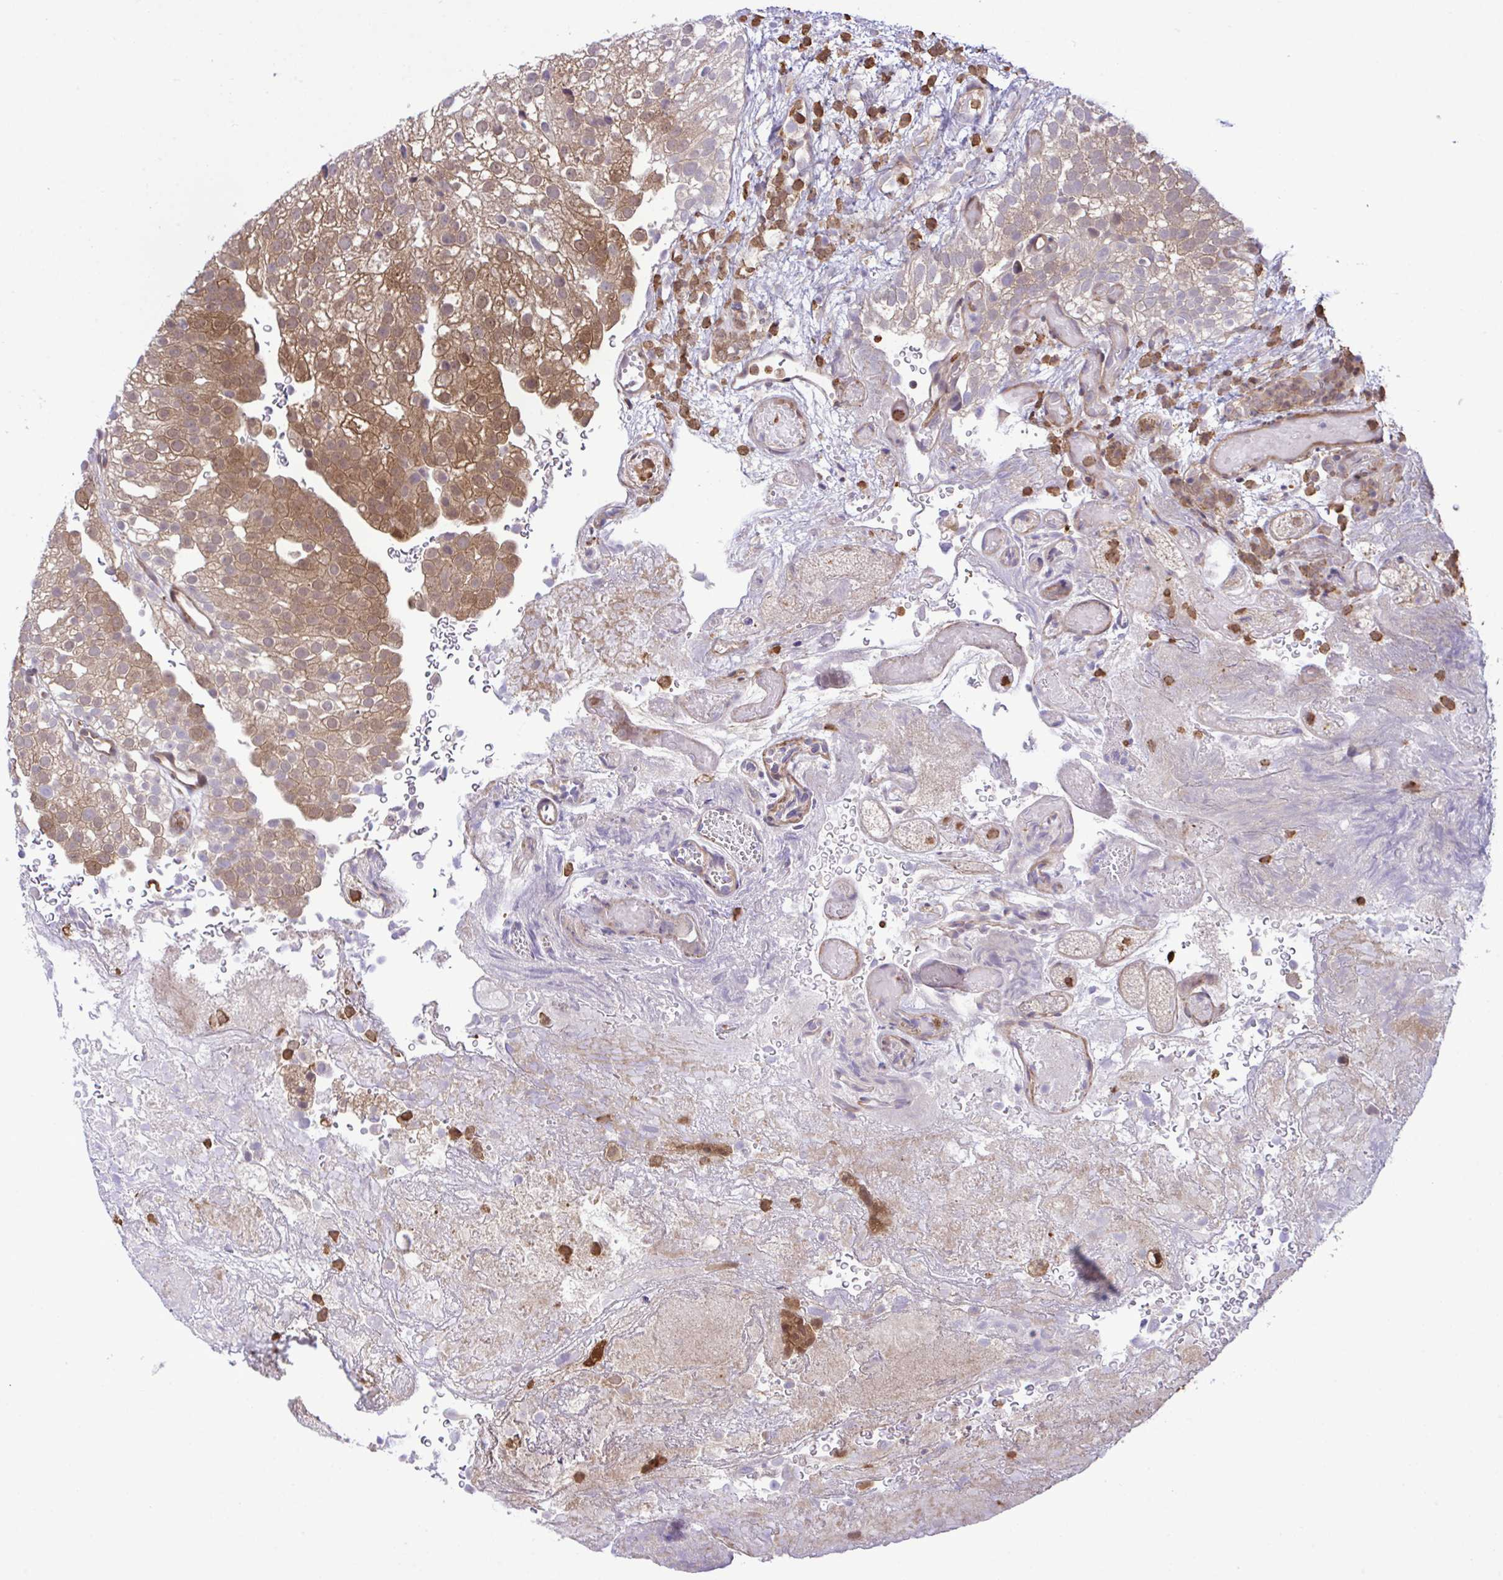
{"staining": {"intensity": "moderate", "quantity": ">75%", "location": "cytoplasmic/membranous"}, "tissue": "urothelial cancer", "cell_type": "Tumor cells", "image_type": "cancer", "snomed": [{"axis": "morphology", "description": "Urothelial carcinoma, Low grade"}, {"axis": "topography", "description": "Urinary bladder"}], "caption": "IHC staining of low-grade urothelial carcinoma, which shows medium levels of moderate cytoplasmic/membranous staining in about >75% of tumor cells indicating moderate cytoplasmic/membranous protein expression. The staining was performed using DAB (3,3'-diaminobenzidine) (brown) for protein detection and nuclei were counterstained in hematoxylin (blue).", "gene": "CMPK1", "patient": {"sex": "male", "age": 78}}